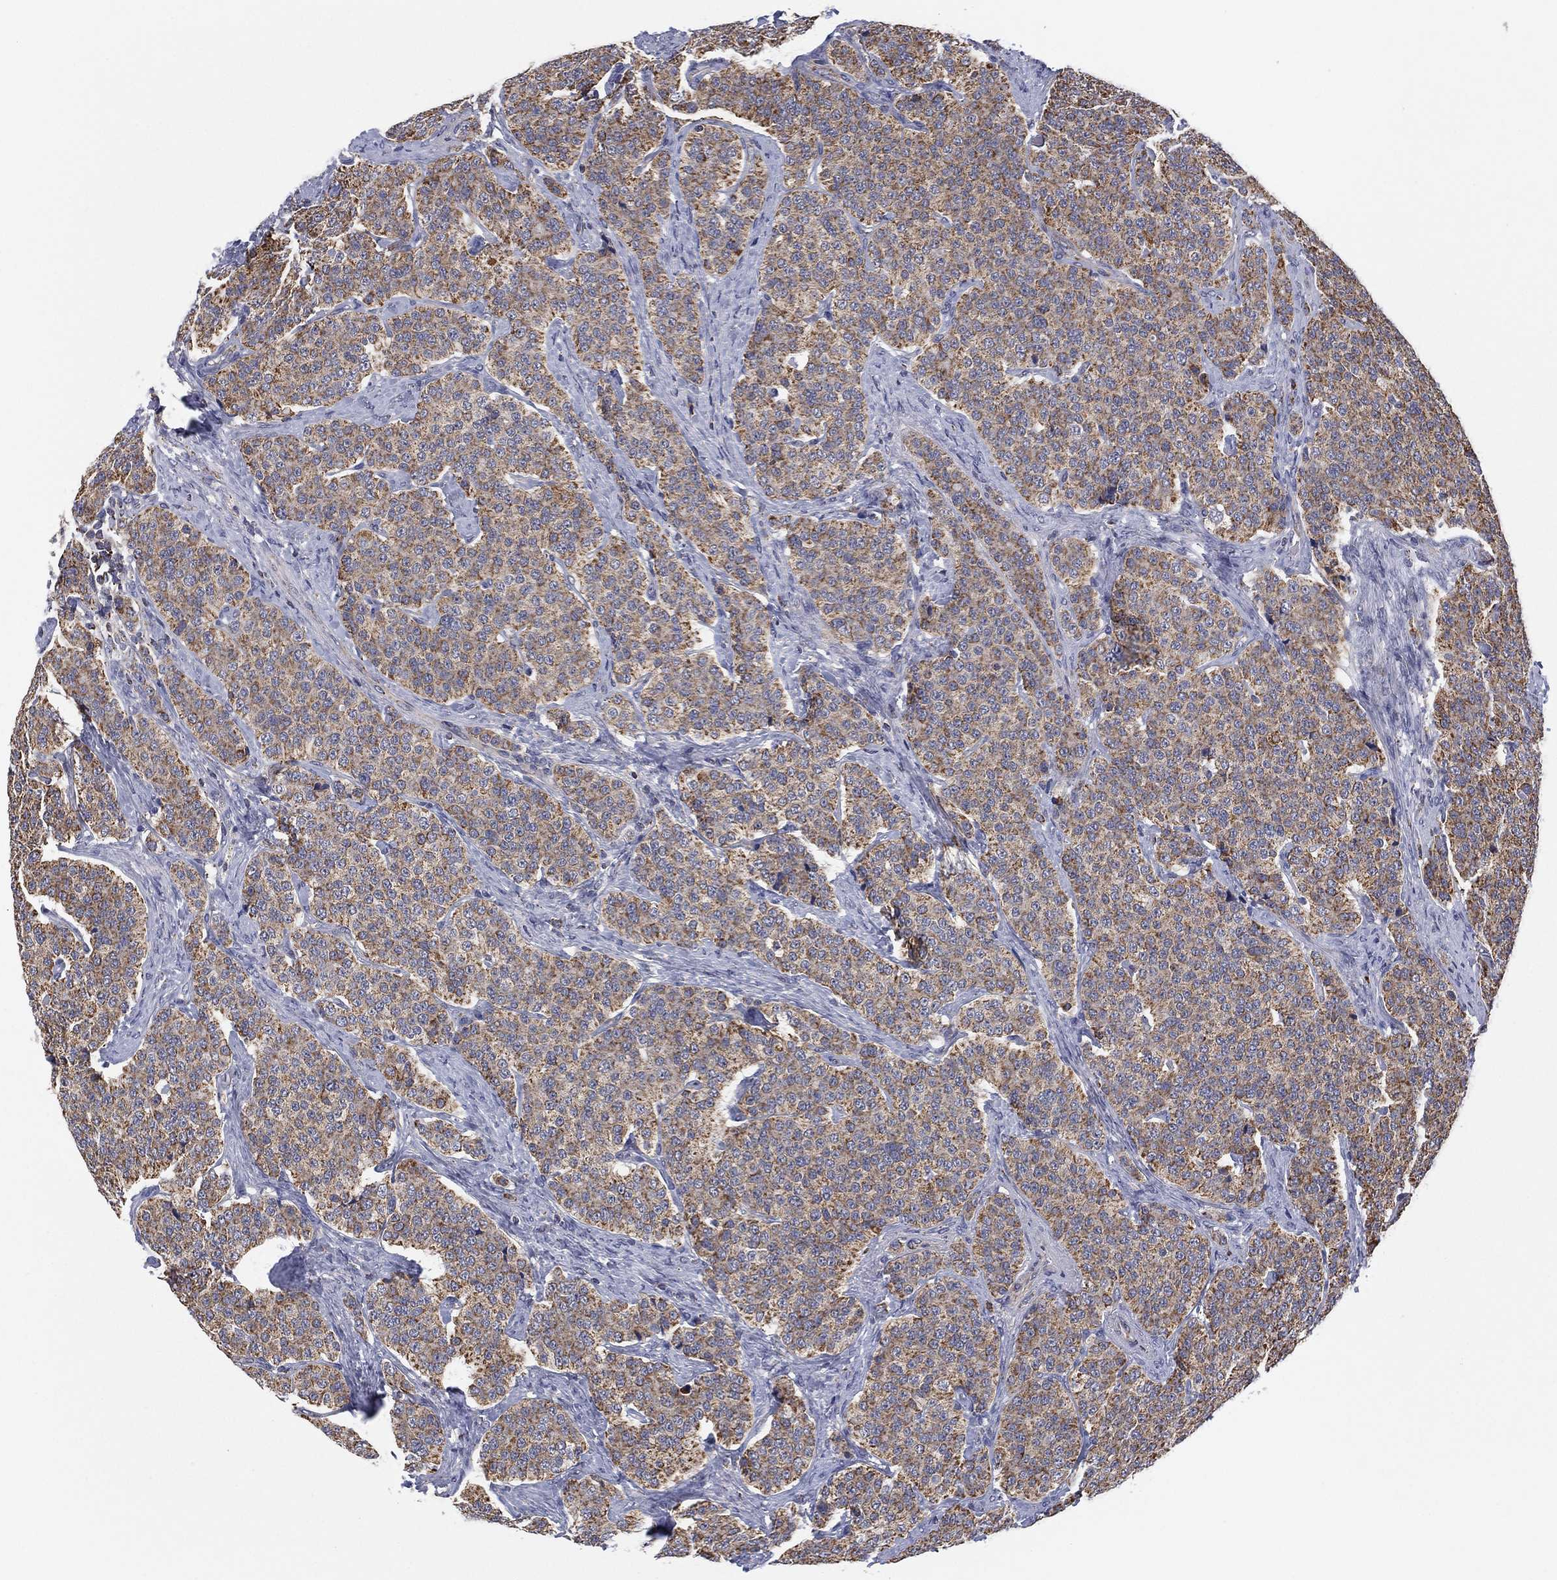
{"staining": {"intensity": "moderate", "quantity": "25%-75%", "location": "cytoplasmic/membranous"}, "tissue": "carcinoid", "cell_type": "Tumor cells", "image_type": "cancer", "snomed": [{"axis": "morphology", "description": "Carcinoid, malignant, NOS"}, {"axis": "topography", "description": "Small intestine"}], "caption": "Immunohistochemical staining of carcinoid exhibits medium levels of moderate cytoplasmic/membranous expression in about 25%-75% of tumor cells.", "gene": "PPP2R5A", "patient": {"sex": "female", "age": 58}}